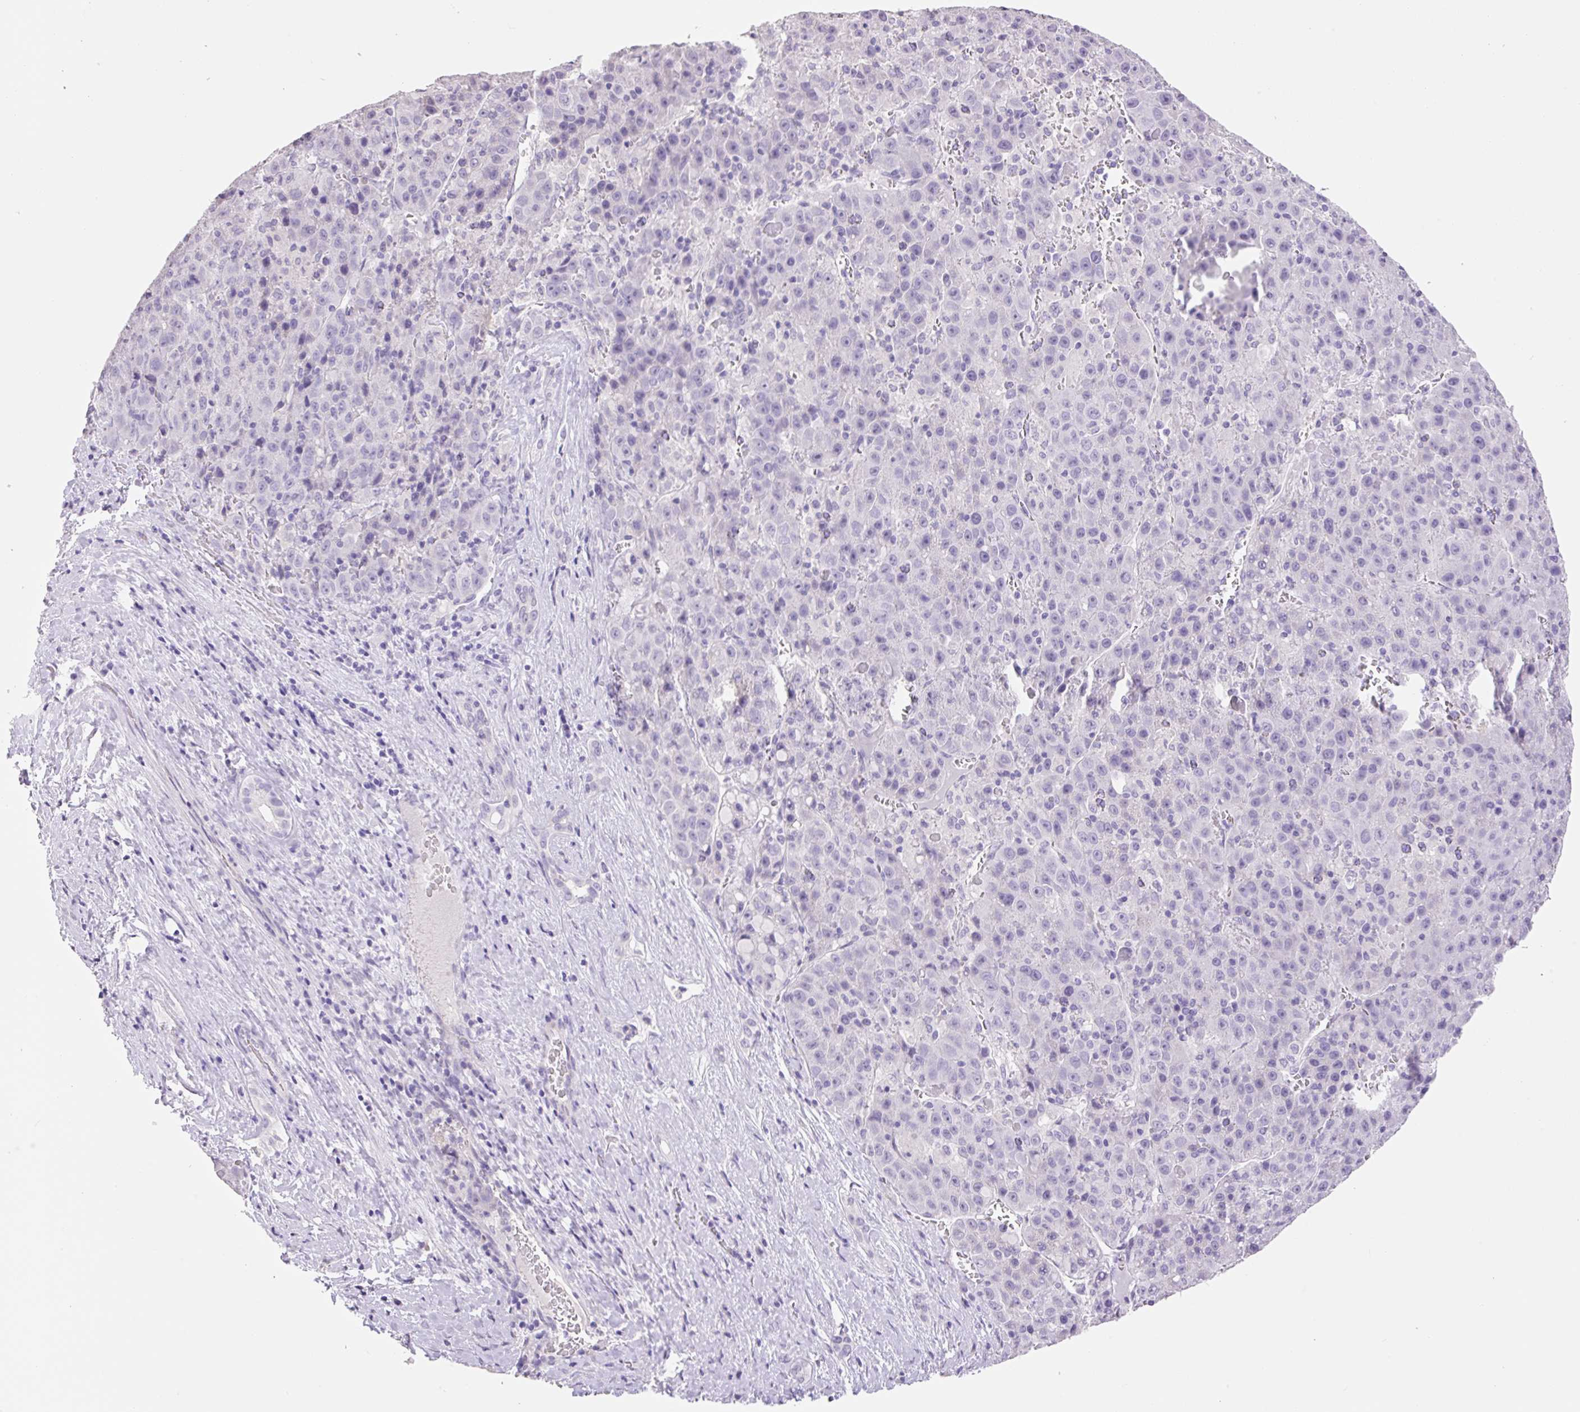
{"staining": {"intensity": "negative", "quantity": "none", "location": "none"}, "tissue": "liver cancer", "cell_type": "Tumor cells", "image_type": "cancer", "snomed": [{"axis": "morphology", "description": "Carcinoma, Hepatocellular, NOS"}, {"axis": "topography", "description": "Liver"}], "caption": "Hepatocellular carcinoma (liver) stained for a protein using IHC reveals no positivity tumor cells.", "gene": "HCRTR2", "patient": {"sex": "female", "age": 53}}